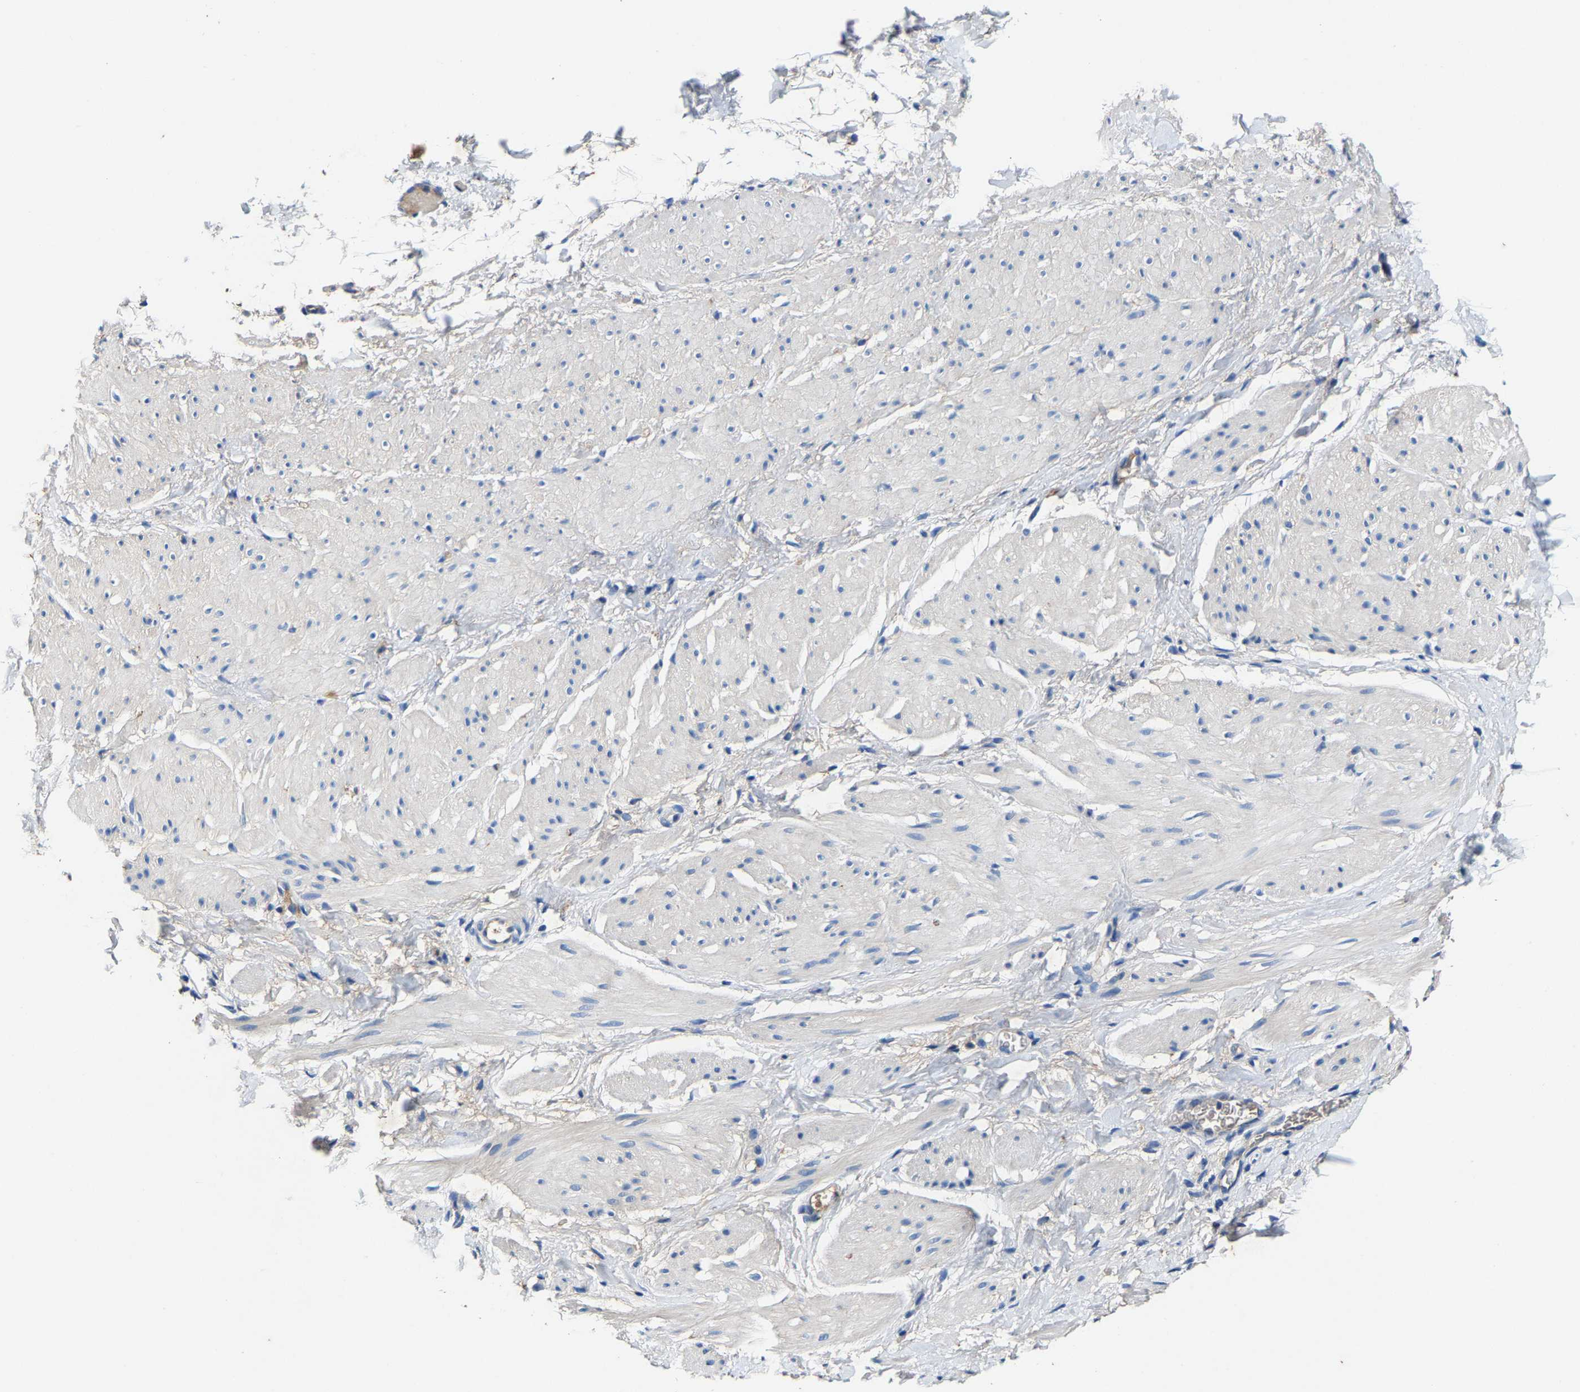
{"staining": {"intensity": "negative", "quantity": "none", "location": "none"}, "tissue": "smooth muscle", "cell_type": "Smooth muscle cells", "image_type": "normal", "snomed": [{"axis": "morphology", "description": "Normal tissue, NOS"}, {"axis": "topography", "description": "Smooth muscle"}], "caption": "A high-resolution photomicrograph shows immunohistochemistry staining of unremarkable smooth muscle, which displays no significant staining in smooth muscle cells. The staining is performed using DAB brown chromogen with nuclei counter-stained in using hematoxylin.", "gene": "SLC25A25", "patient": {"sex": "male", "age": 16}}